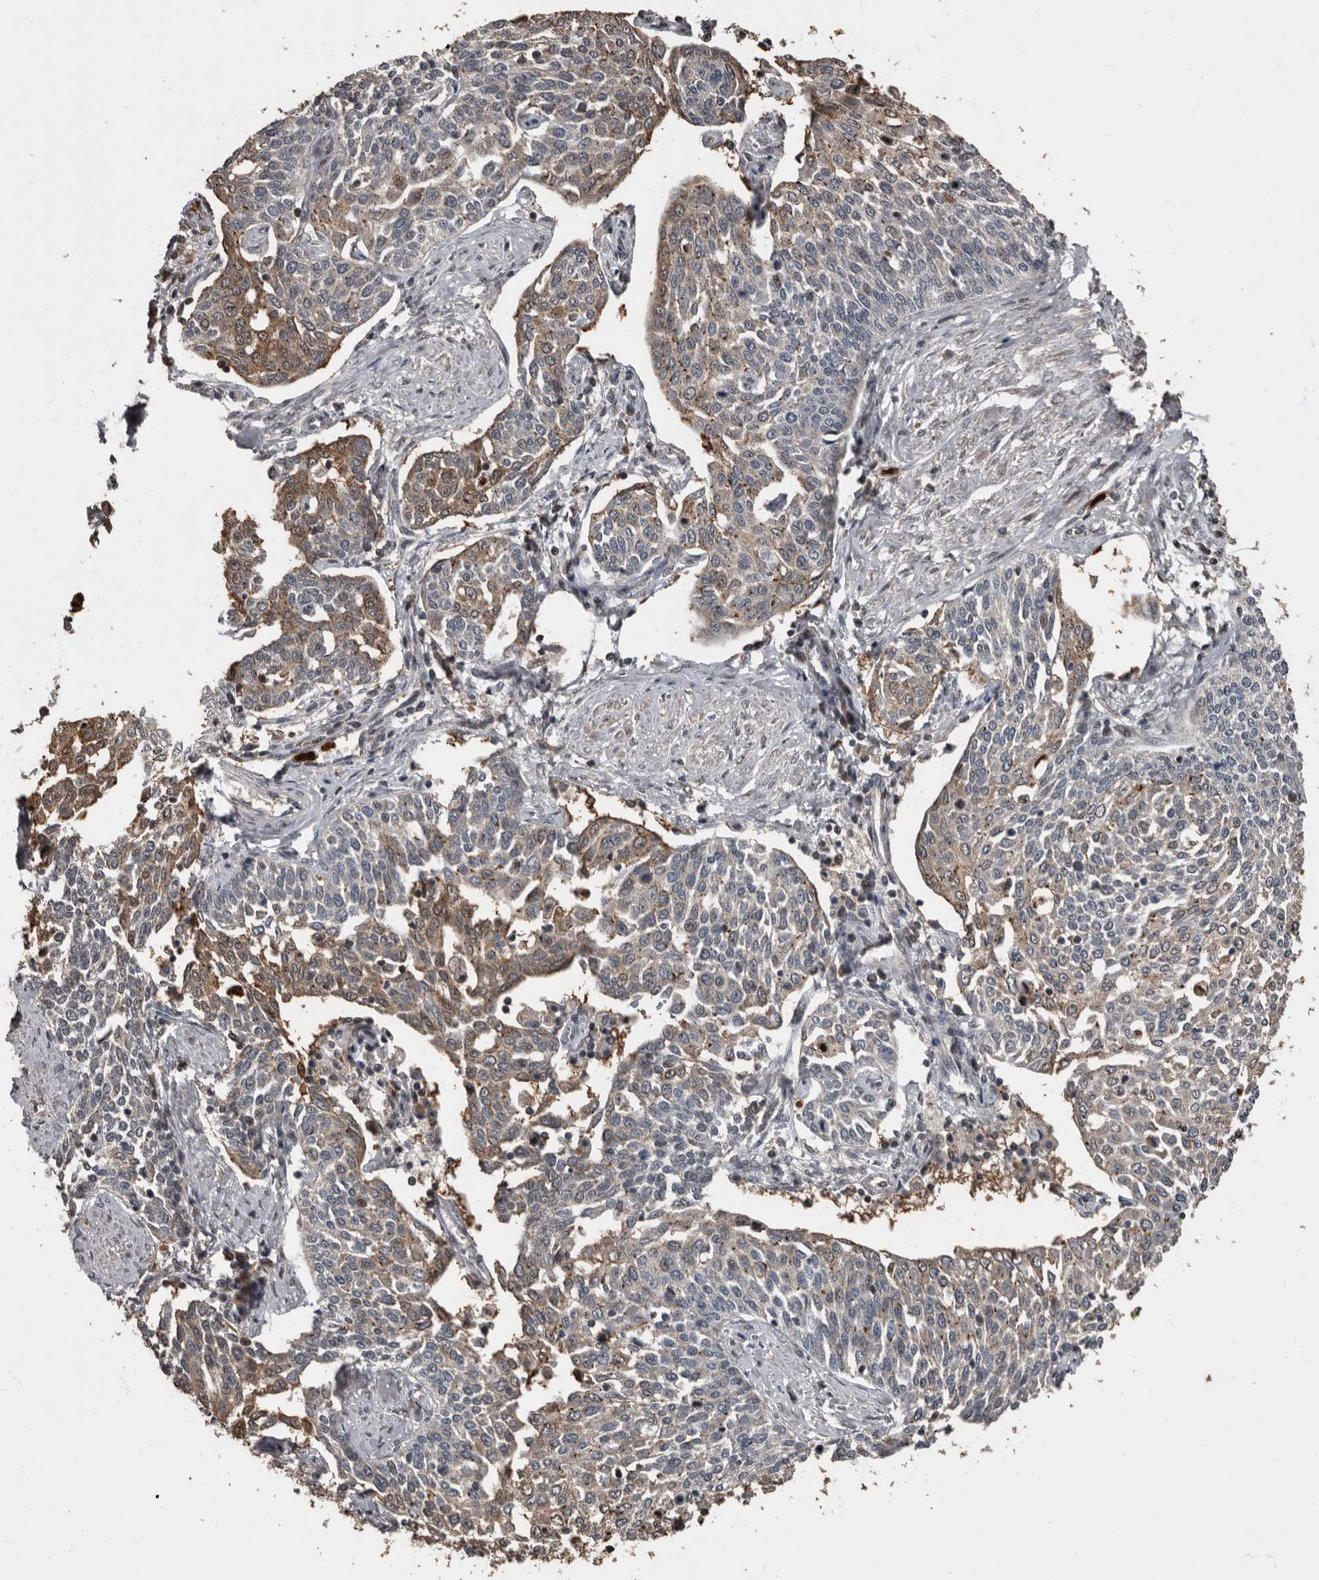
{"staining": {"intensity": "moderate", "quantity": "25%-75%", "location": "cytoplasmic/membranous"}, "tissue": "cervical cancer", "cell_type": "Tumor cells", "image_type": "cancer", "snomed": [{"axis": "morphology", "description": "Squamous cell carcinoma, NOS"}, {"axis": "topography", "description": "Cervix"}], "caption": "DAB immunohistochemical staining of human cervical cancer (squamous cell carcinoma) reveals moderate cytoplasmic/membranous protein positivity in about 25%-75% of tumor cells. (brown staining indicates protein expression, while blue staining denotes nuclei).", "gene": "FSBP", "patient": {"sex": "female", "age": 34}}